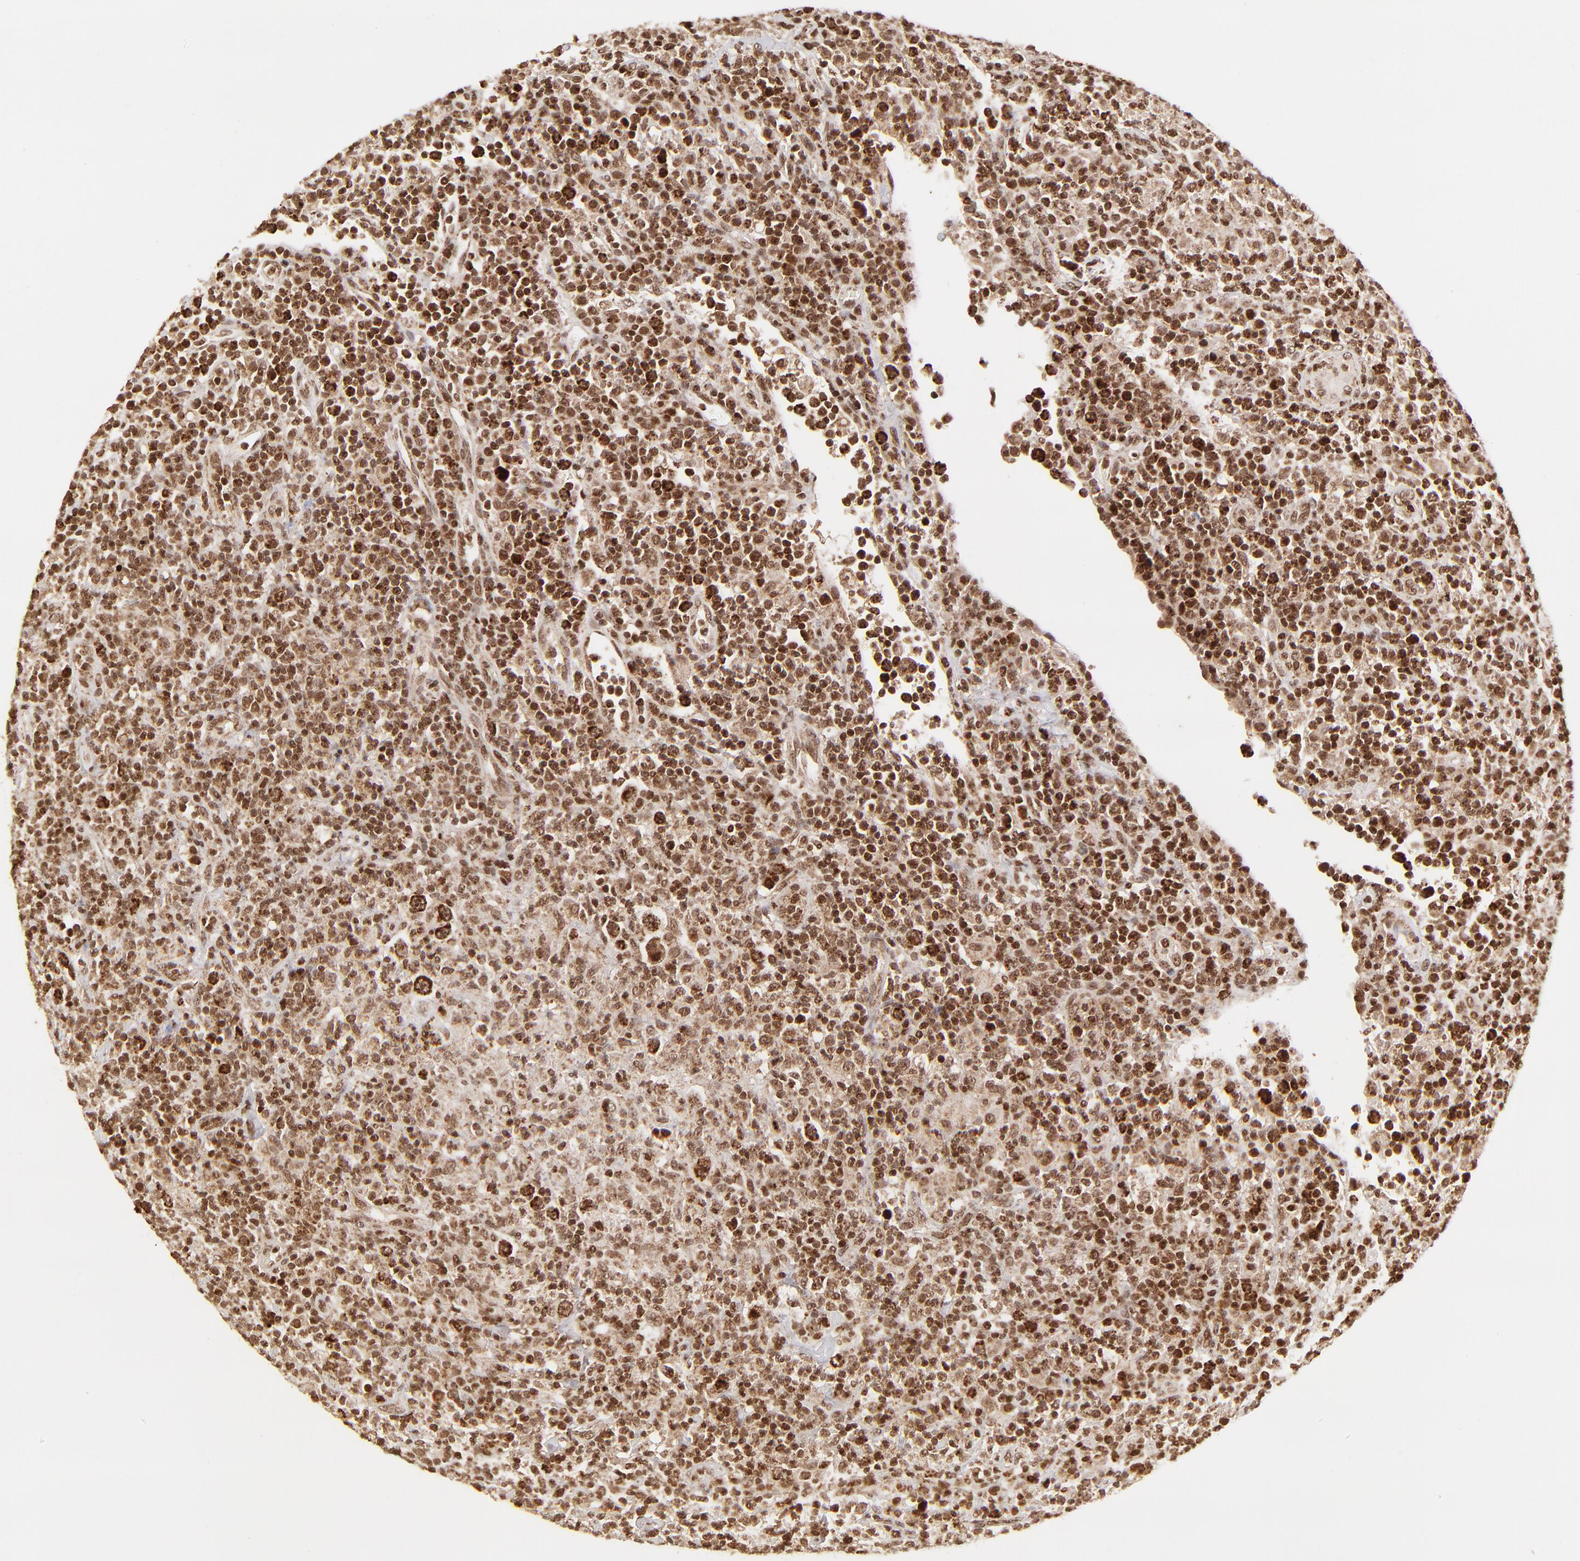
{"staining": {"intensity": "strong", "quantity": ">75%", "location": "cytoplasmic/membranous,nuclear"}, "tissue": "lymphoma", "cell_type": "Tumor cells", "image_type": "cancer", "snomed": [{"axis": "morphology", "description": "Hodgkin's disease, NOS"}, {"axis": "topography", "description": "Lymph node"}], "caption": "Immunohistochemical staining of human Hodgkin's disease exhibits high levels of strong cytoplasmic/membranous and nuclear protein staining in approximately >75% of tumor cells.", "gene": "MED15", "patient": {"sex": "male", "age": 65}}